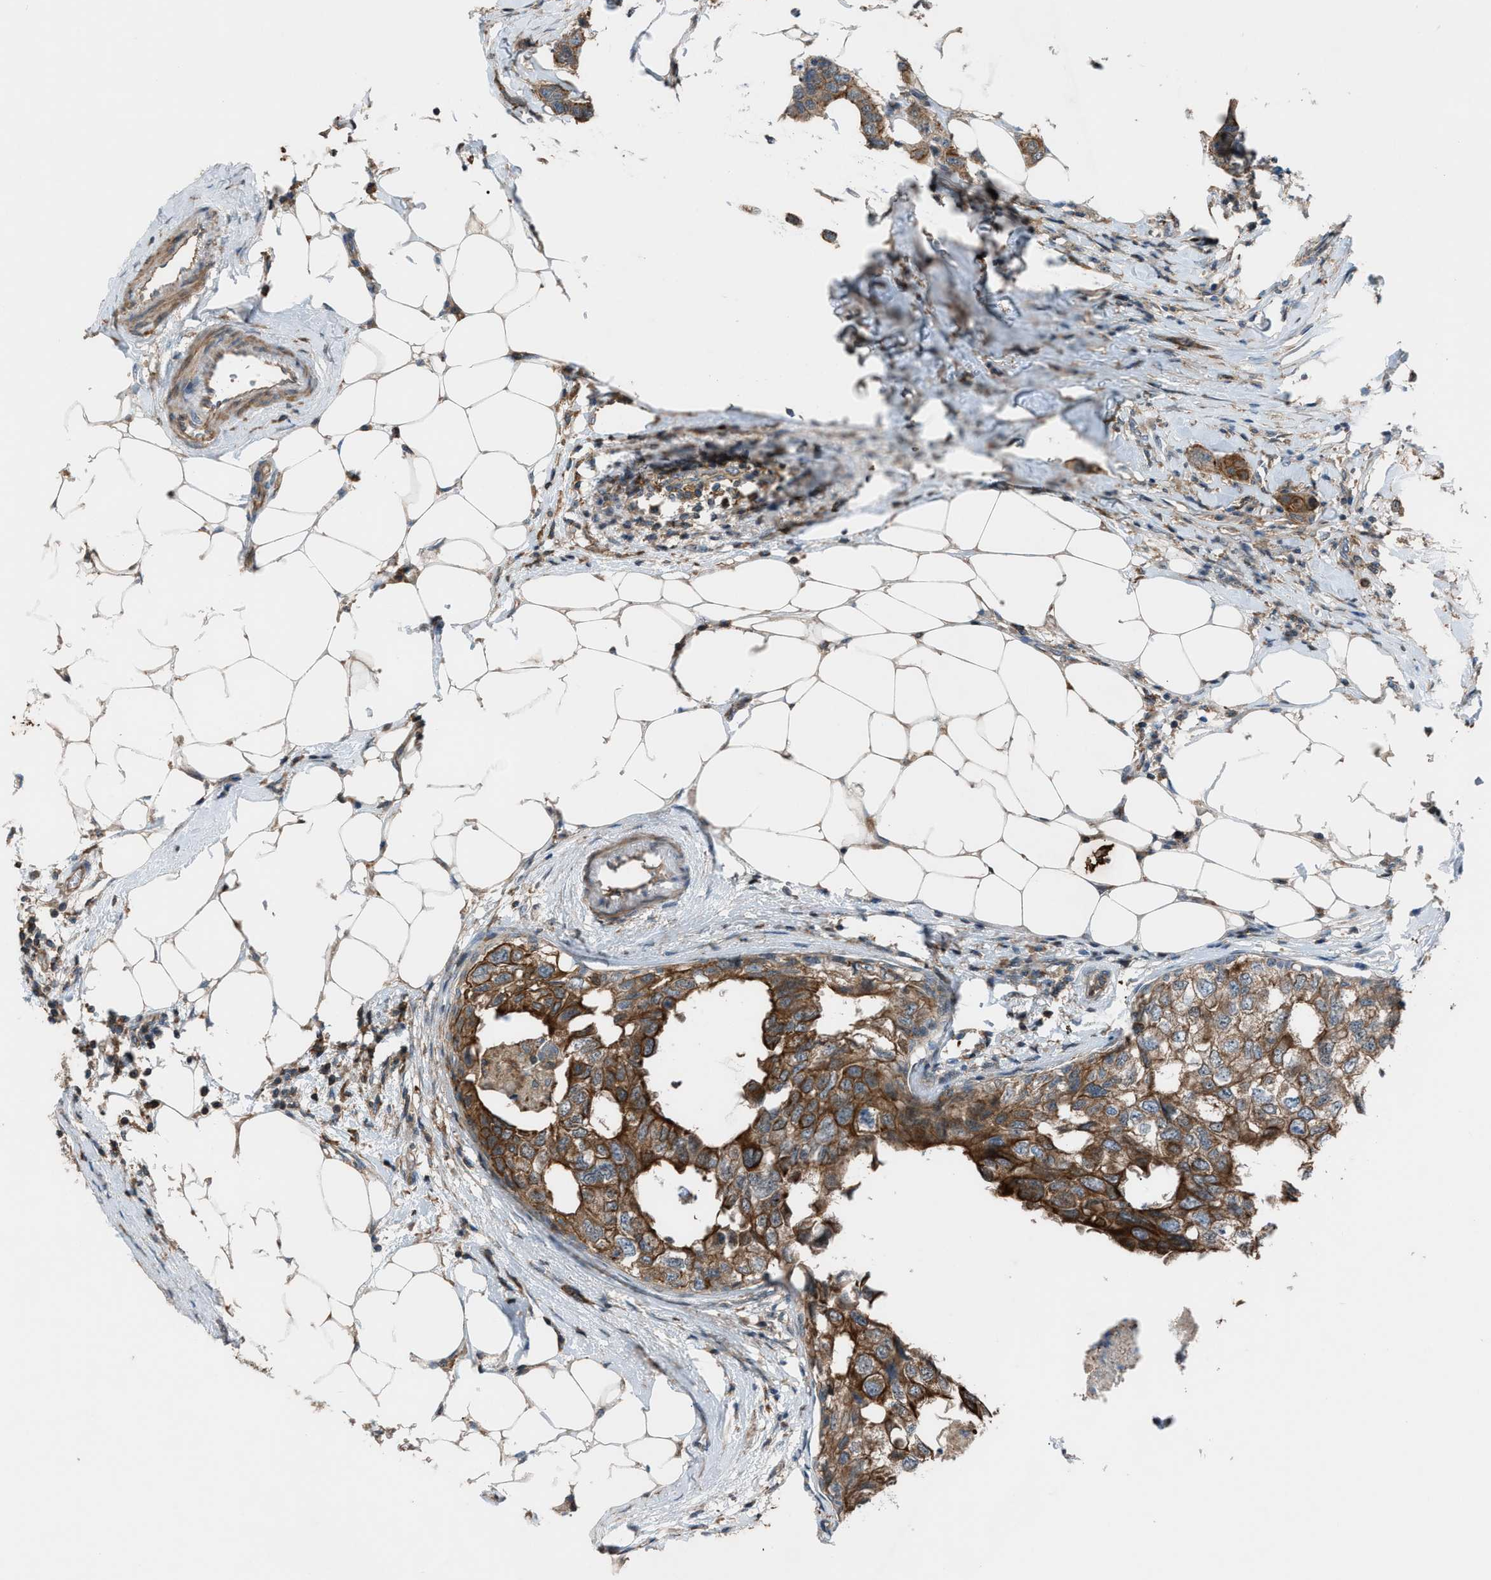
{"staining": {"intensity": "moderate", "quantity": ">75%", "location": "cytoplasmic/membranous"}, "tissue": "breast cancer", "cell_type": "Tumor cells", "image_type": "cancer", "snomed": [{"axis": "morphology", "description": "Duct carcinoma"}, {"axis": "topography", "description": "Breast"}], "caption": "Moderate cytoplasmic/membranous protein positivity is seen in about >75% of tumor cells in breast cancer (infiltrating ductal carcinoma).", "gene": "DYRK1A", "patient": {"sex": "female", "age": 50}}